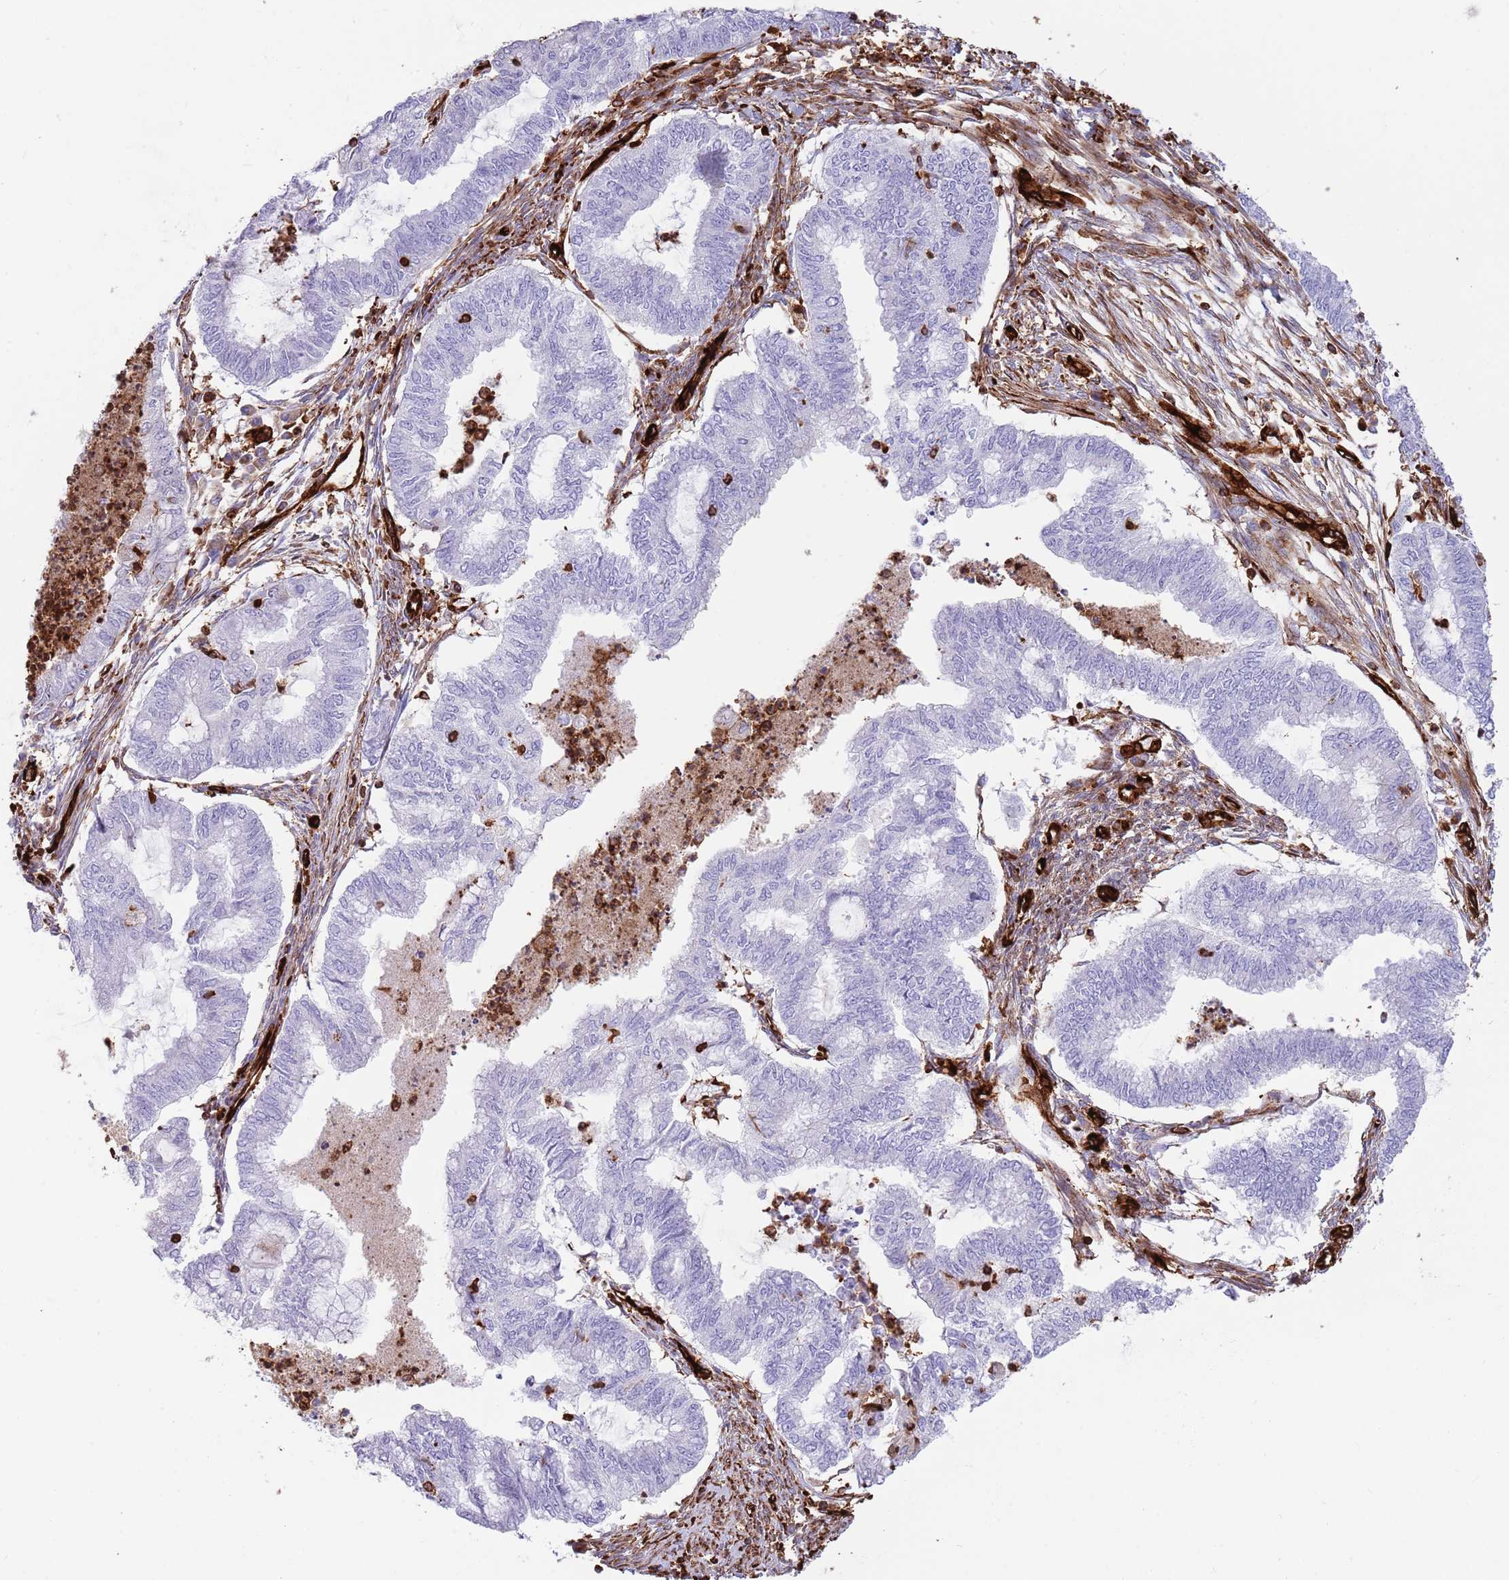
{"staining": {"intensity": "negative", "quantity": "none", "location": "none"}, "tissue": "endometrial cancer", "cell_type": "Tumor cells", "image_type": "cancer", "snomed": [{"axis": "morphology", "description": "Adenocarcinoma, NOS"}, {"axis": "topography", "description": "Endometrium"}], "caption": "The histopathology image shows no staining of tumor cells in adenocarcinoma (endometrial). (DAB (3,3'-diaminobenzidine) immunohistochemistry (IHC), high magnification).", "gene": "KBTBD7", "patient": {"sex": "female", "age": 79}}